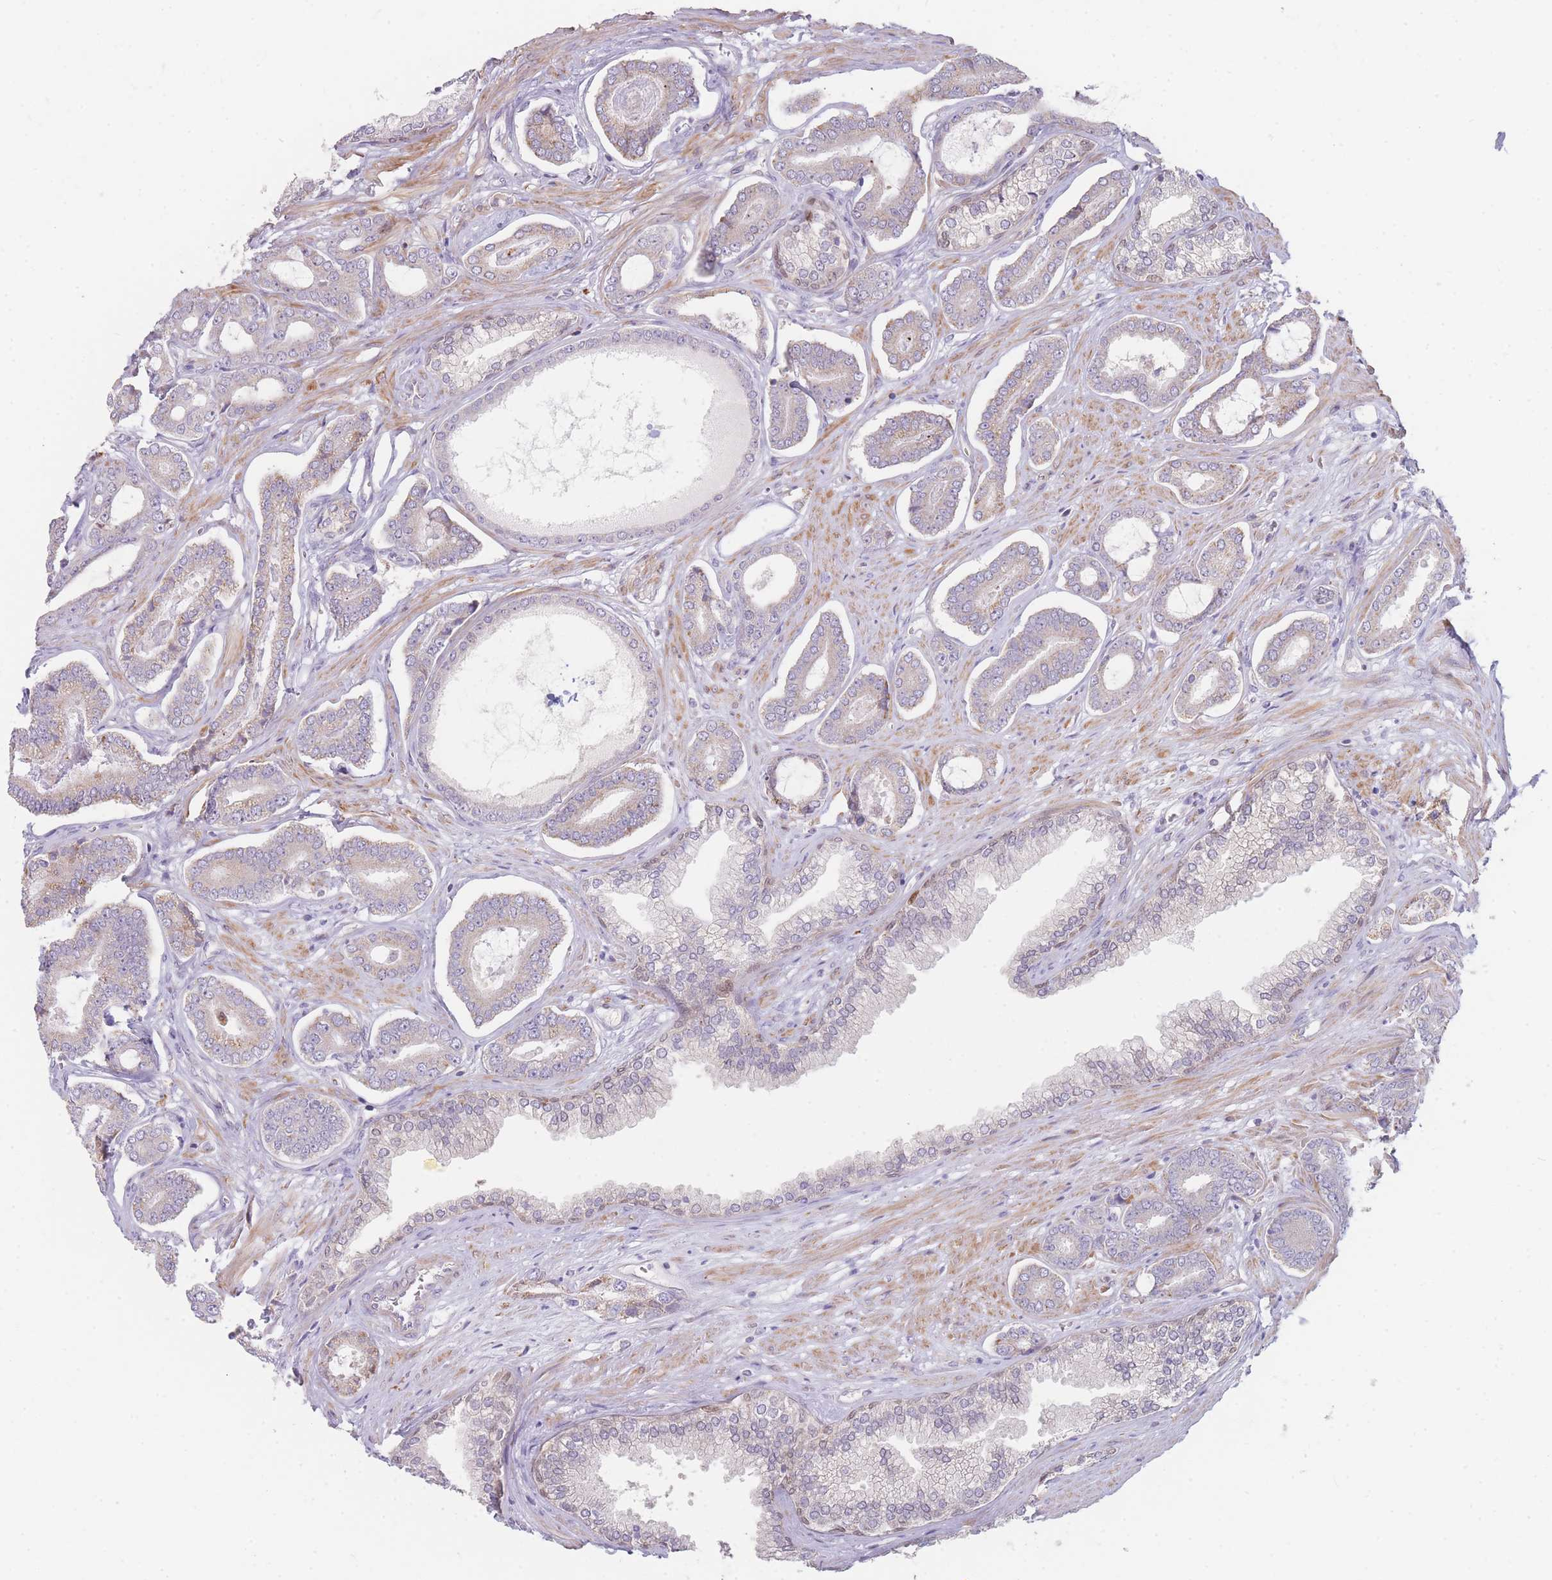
{"staining": {"intensity": "weak", "quantity": "<25%", "location": "cytoplasmic/membranous"}, "tissue": "prostate cancer", "cell_type": "Tumor cells", "image_type": "cancer", "snomed": [{"axis": "morphology", "description": "Adenocarcinoma, NOS"}, {"axis": "topography", "description": "Prostate and seminal vesicle, NOS"}], "caption": "A histopathology image of human prostate adenocarcinoma is negative for staining in tumor cells.", "gene": "SMPD4", "patient": {"sex": "male", "age": 76}}